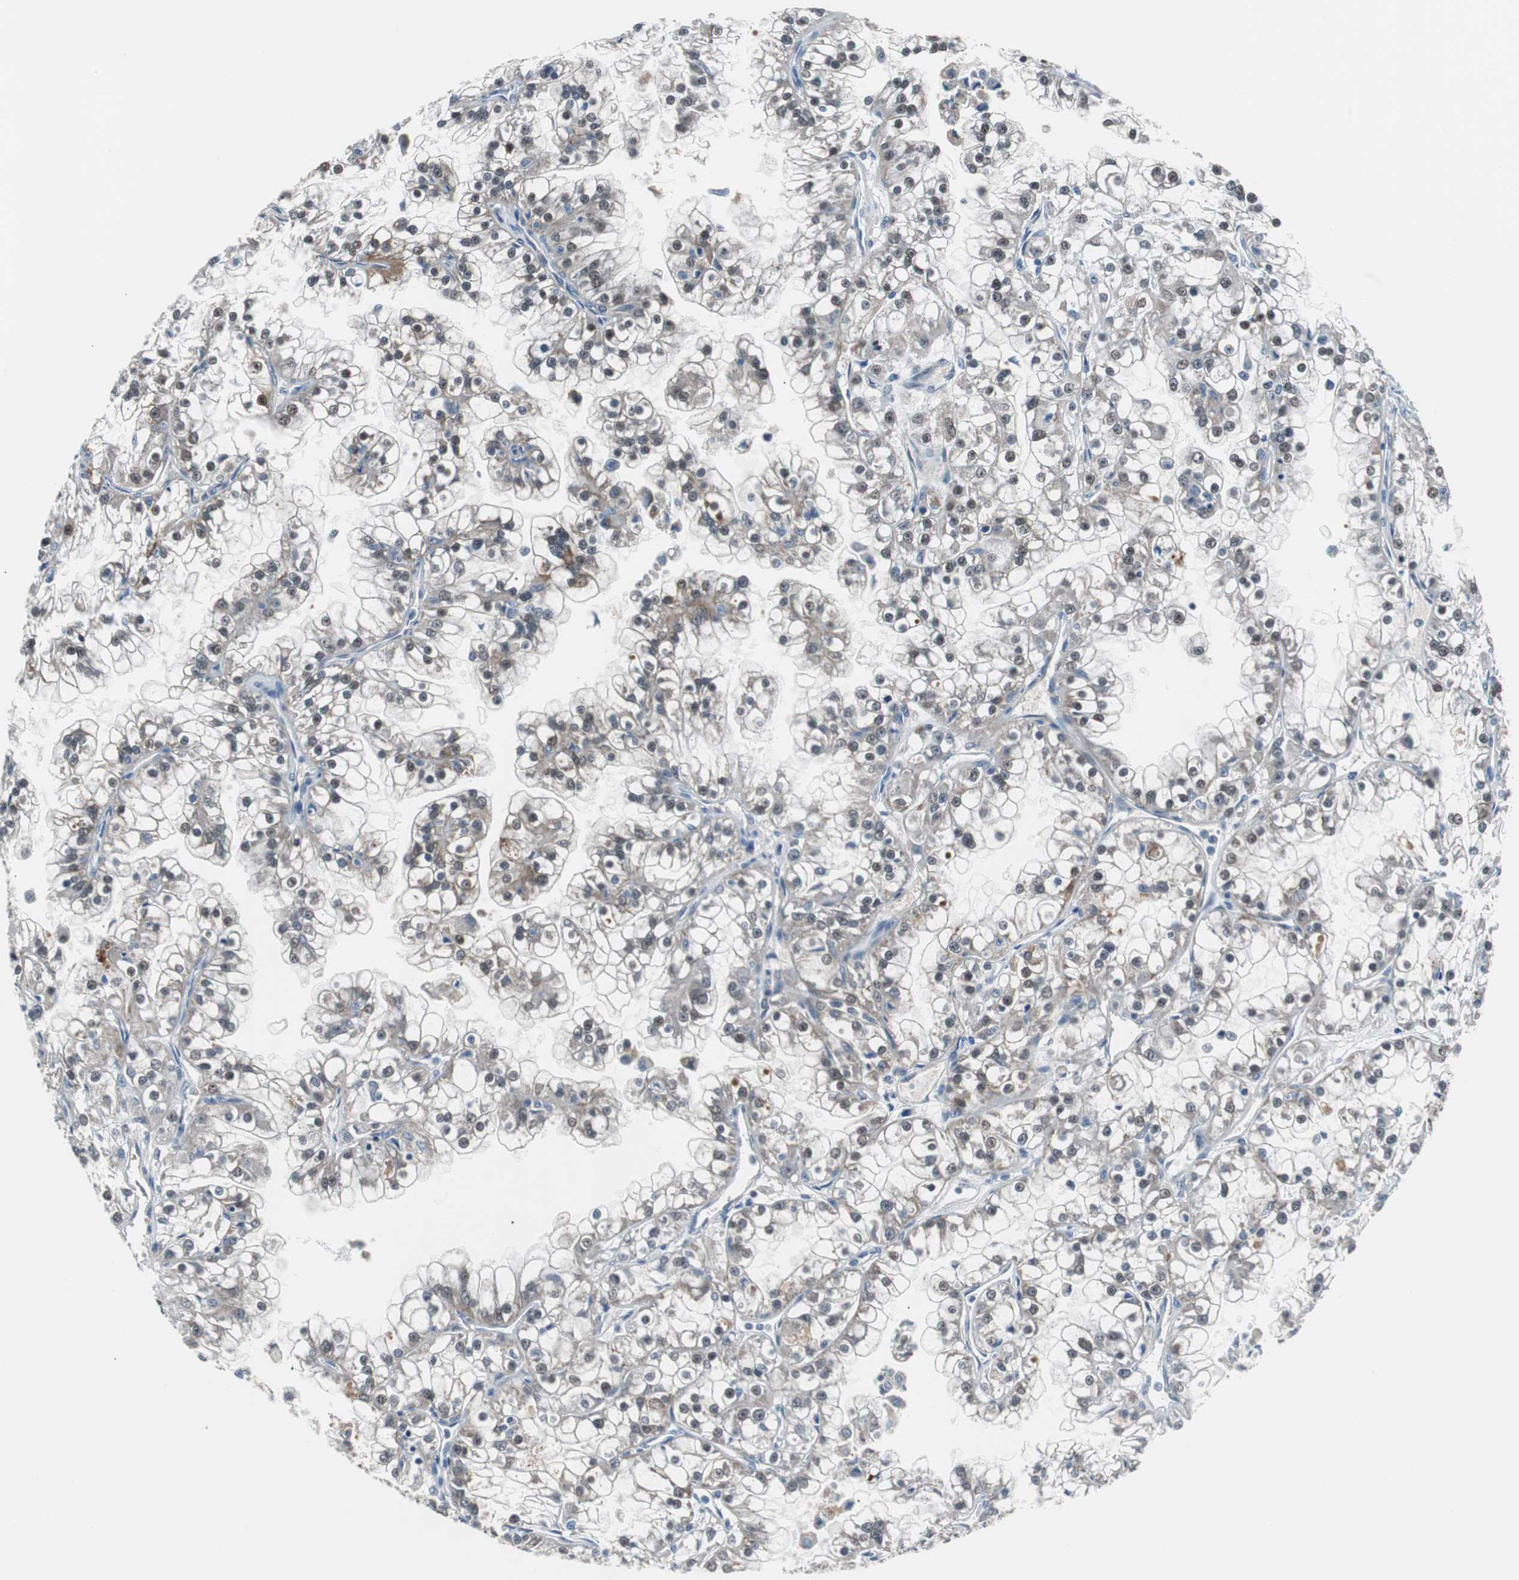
{"staining": {"intensity": "moderate", "quantity": "<25%", "location": "cytoplasmic/membranous,nuclear"}, "tissue": "renal cancer", "cell_type": "Tumor cells", "image_type": "cancer", "snomed": [{"axis": "morphology", "description": "Adenocarcinoma, NOS"}, {"axis": "topography", "description": "Kidney"}], "caption": "DAB (3,3'-diaminobenzidine) immunohistochemical staining of renal adenocarcinoma displays moderate cytoplasmic/membranous and nuclear protein staining in approximately <25% of tumor cells.", "gene": "ZHX2", "patient": {"sex": "female", "age": 52}}